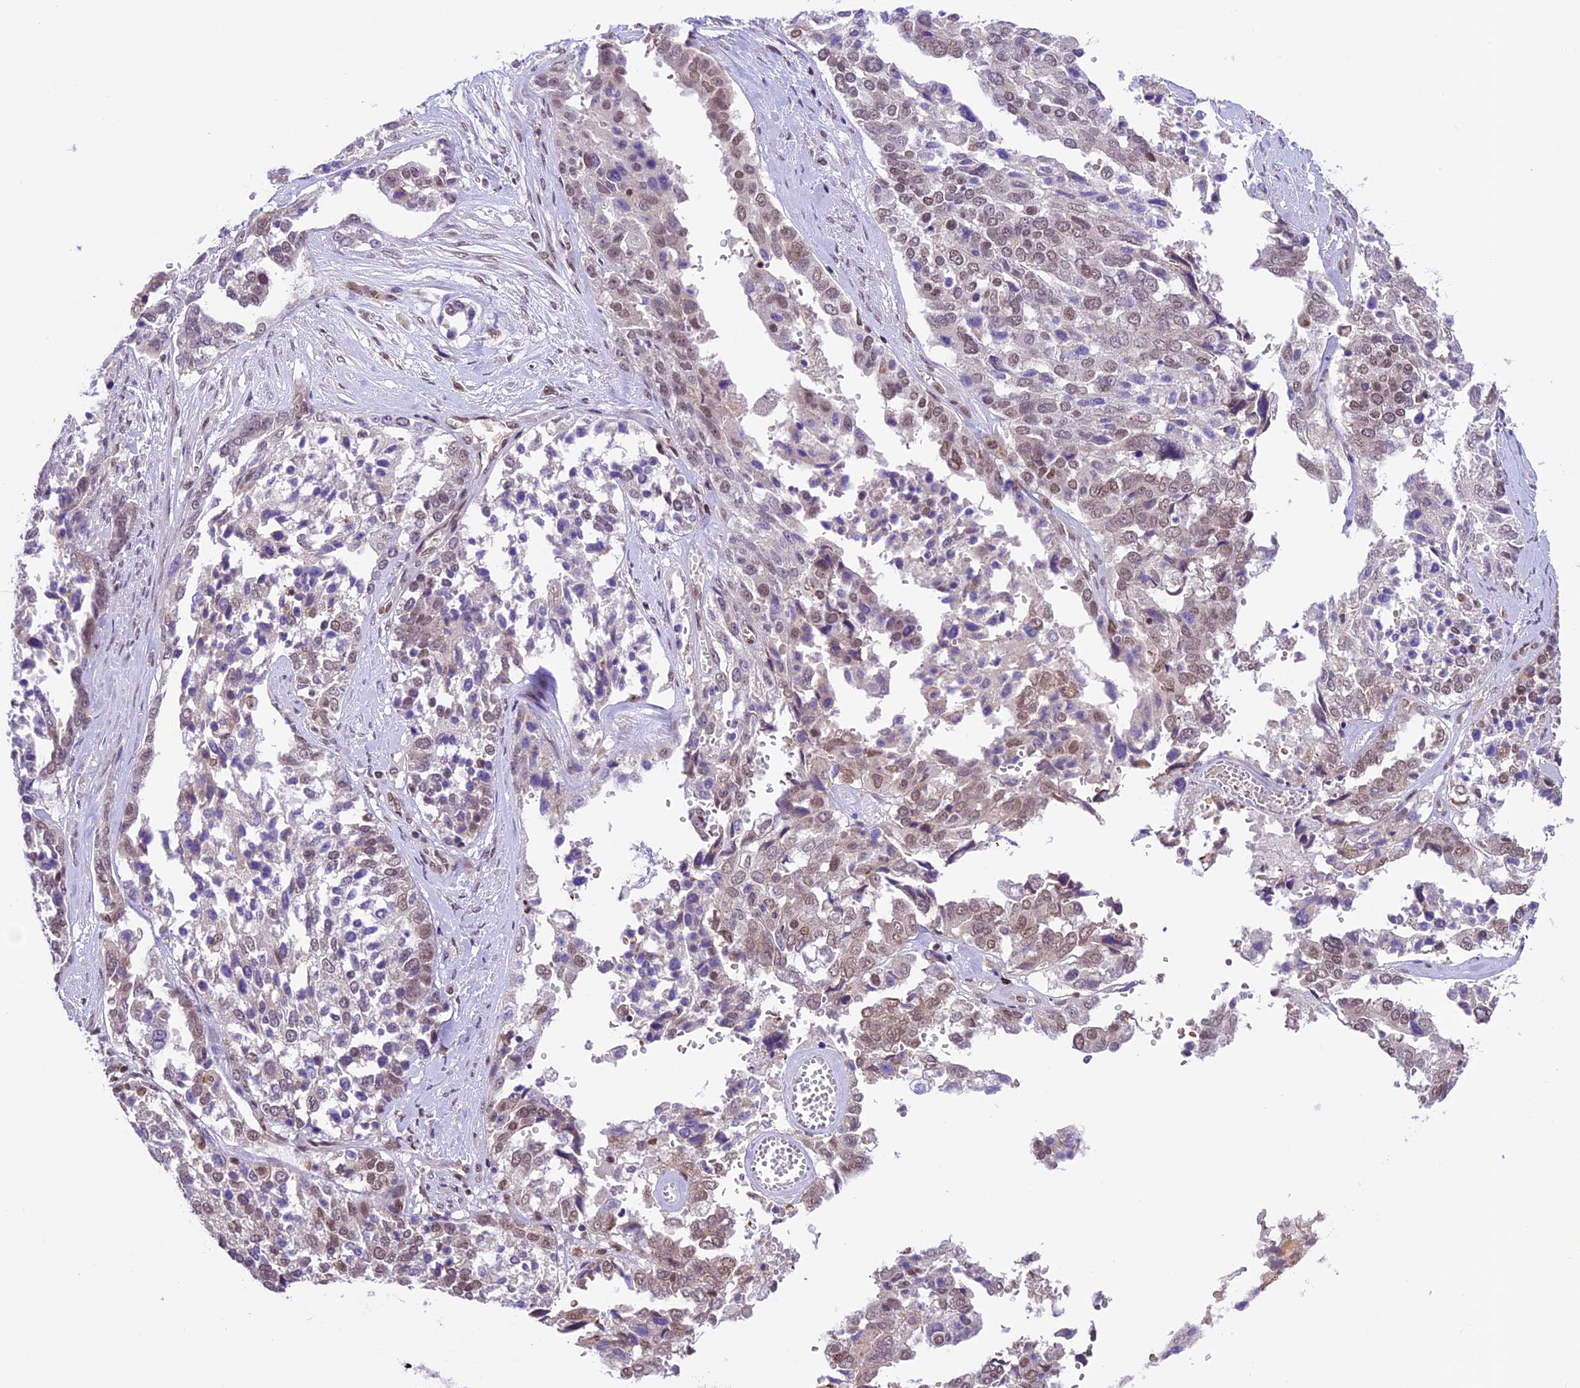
{"staining": {"intensity": "weak", "quantity": "25%-75%", "location": "nuclear"}, "tissue": "ovarian cancer", "cell_type": "Tumor cells", "image_type": "cancer", "snomed": [{"axis": "morphology", "description": "Cystadenocarcinoma, serous, NOS"}, {"axis": "topography", "description": "Ovary"}], "caption": "Tumor cells demonstrate weak nuclear positivity in approximately 25%-75% of cells in serous cystadenocarcinoma (ovarian).", "gene": "SHKBP1", "patient": {"sex": "female", "age": 44}}